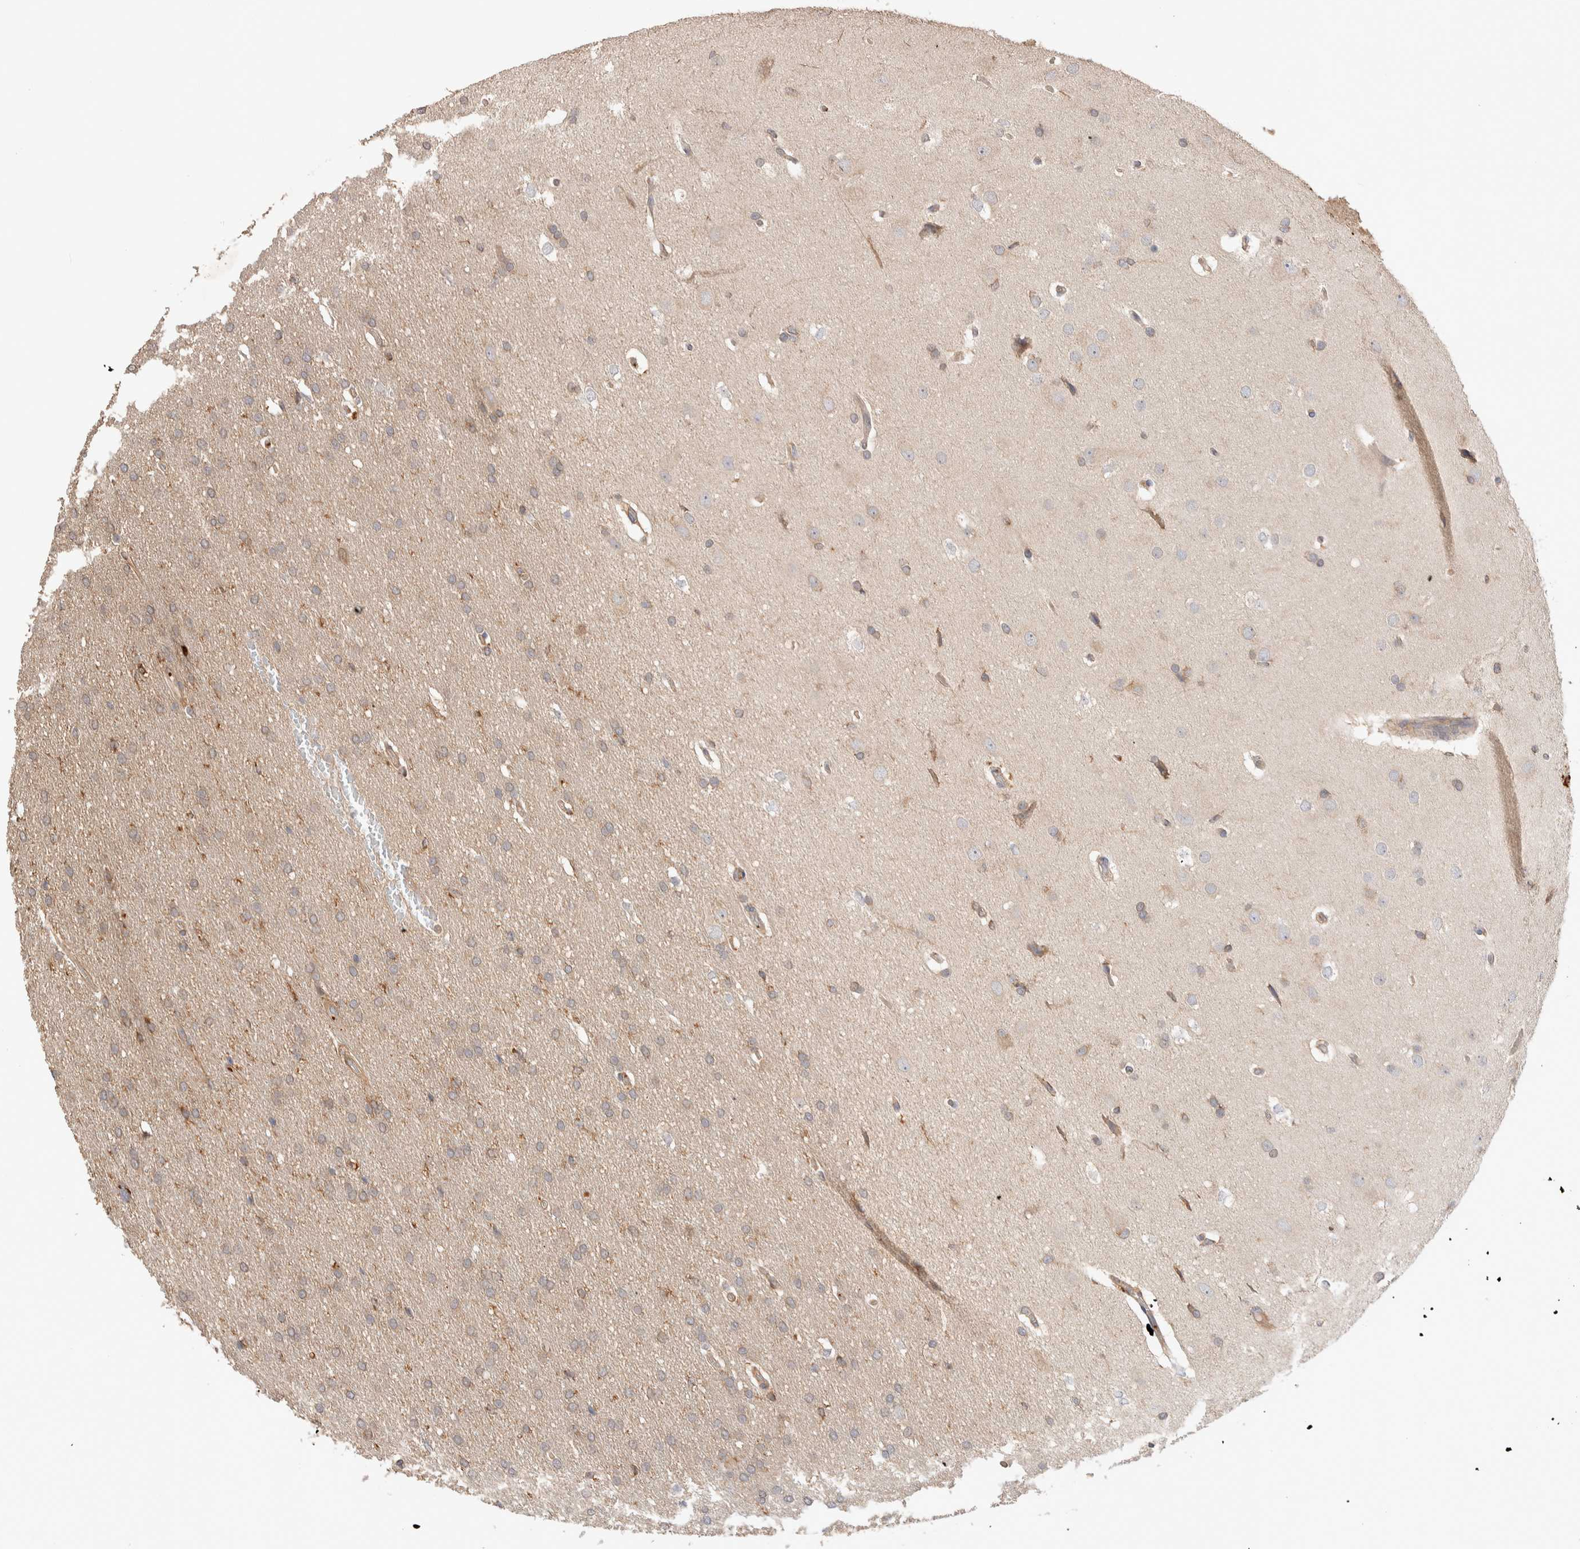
{"staining": {"intensity": "negative", "quantity": "none", "location": "none"}, "tissue": "glioma", "cell_type": "Tumor cells", "image_type": "cancer", "snomed": [{"axis": "morphology", "description": "Glioma, malignant, Low grade"}, {"axis": "topography", "description": "Brain"}], "caption": "DAB (3,3'-diaminobenzidine) immunohistochemical staining of human glioma shows no significant staining in tumor cells. Nuclei are stained in blue.", "gene": "DEPTOR", "patient": {"sex": "female", "age": 37}}